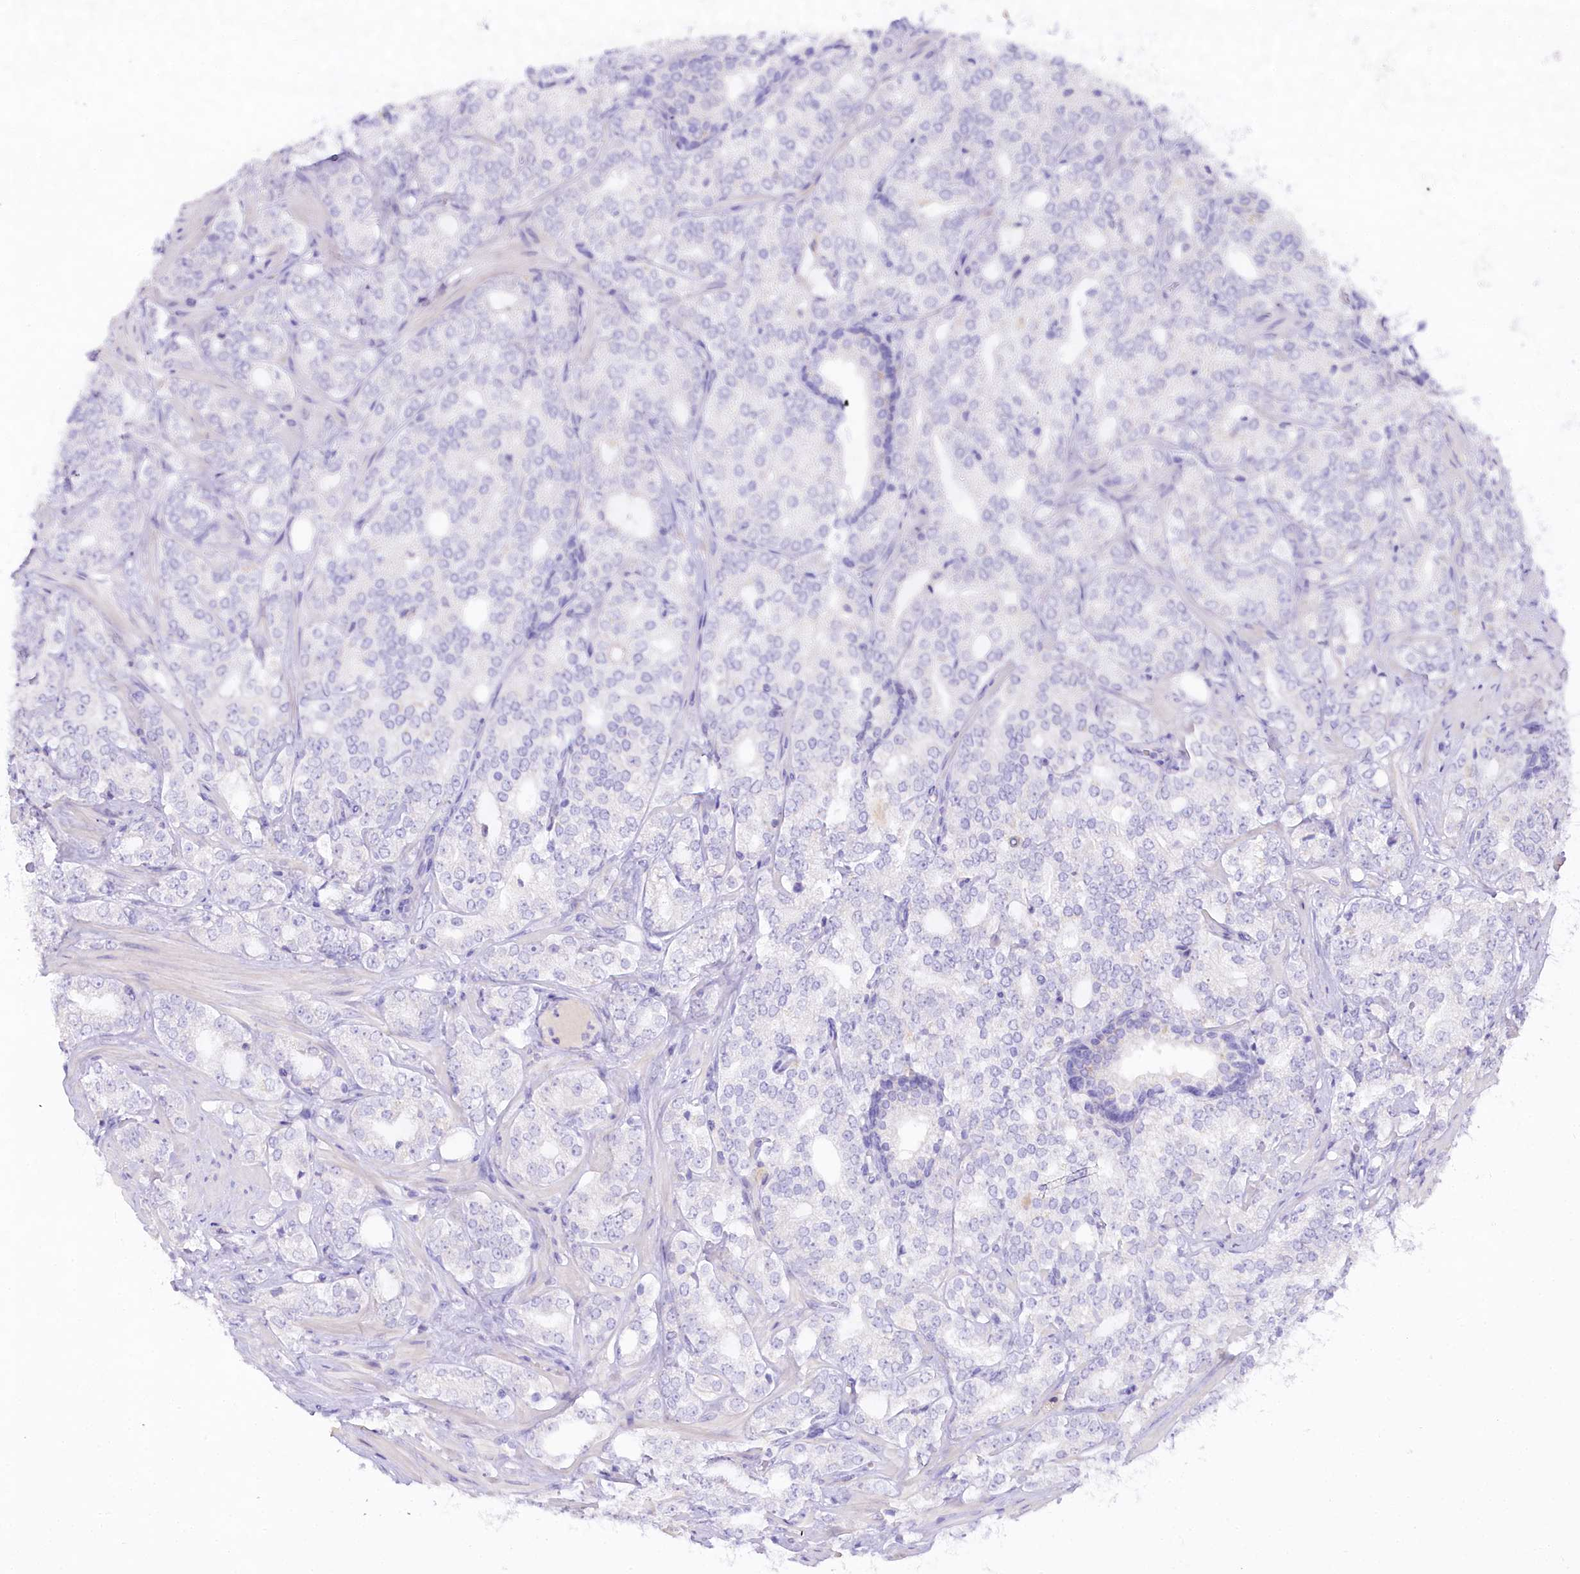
{"staining": {"intensity": "negative", "quantity": "none", "location": "none"}, "tissue": "prostate cancer", "cell_type": "Tumor cells", "image_type": "cancer", "snomed": [{"axis": "morphology", "description": "Adenocarcinoma, High grade"}, {"axis": "topography", "description": "Prostate"}], "caption": "Prostate cancer stained for a protein using immunohistochemistry (IHC) reveals no positivity tumor cells.", "gene": "MYOZ1", "patient": {"sex": "male", "age": 64}}